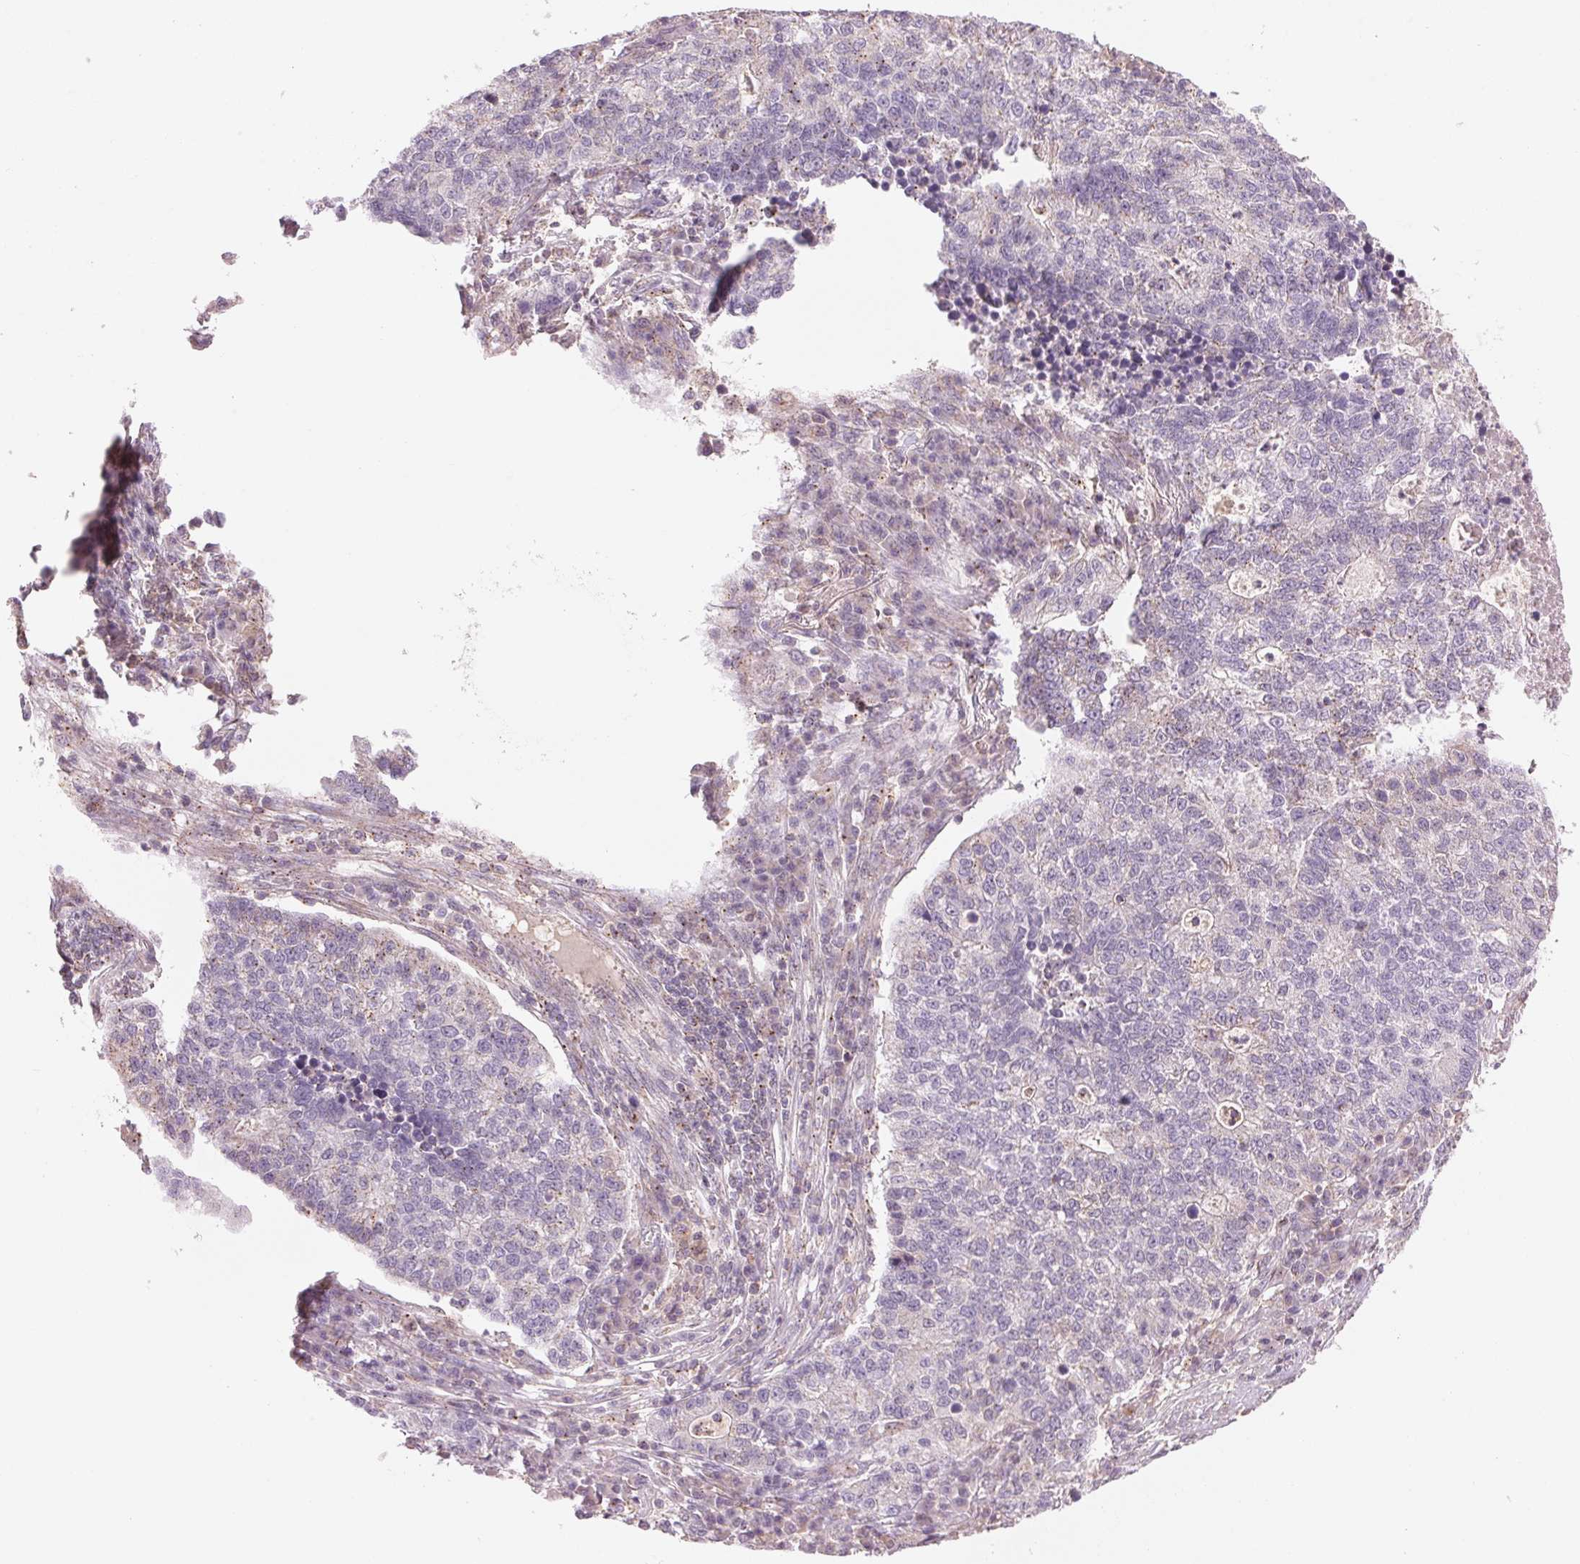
{"staining": {"intensity": "negative", "quantity": "none", "location": "none"}, "tissue": "lung cancer", "cell_type": "Tumor cells", "image_type": "cancer", "snomed": [{"axis": "morphology", "description": "Adenocarcinoma, NOS"}, {"axis": "topography", "description": "Lung"}], "caption": "High power microscopy micrograph of an immunohistochemistry (IHC) image of lung cancer (adenocarcinoma), revealing no significant staining in tumor cells.", "gene": "HOXB13", "patient": {"sex": "male", "age": 57}}